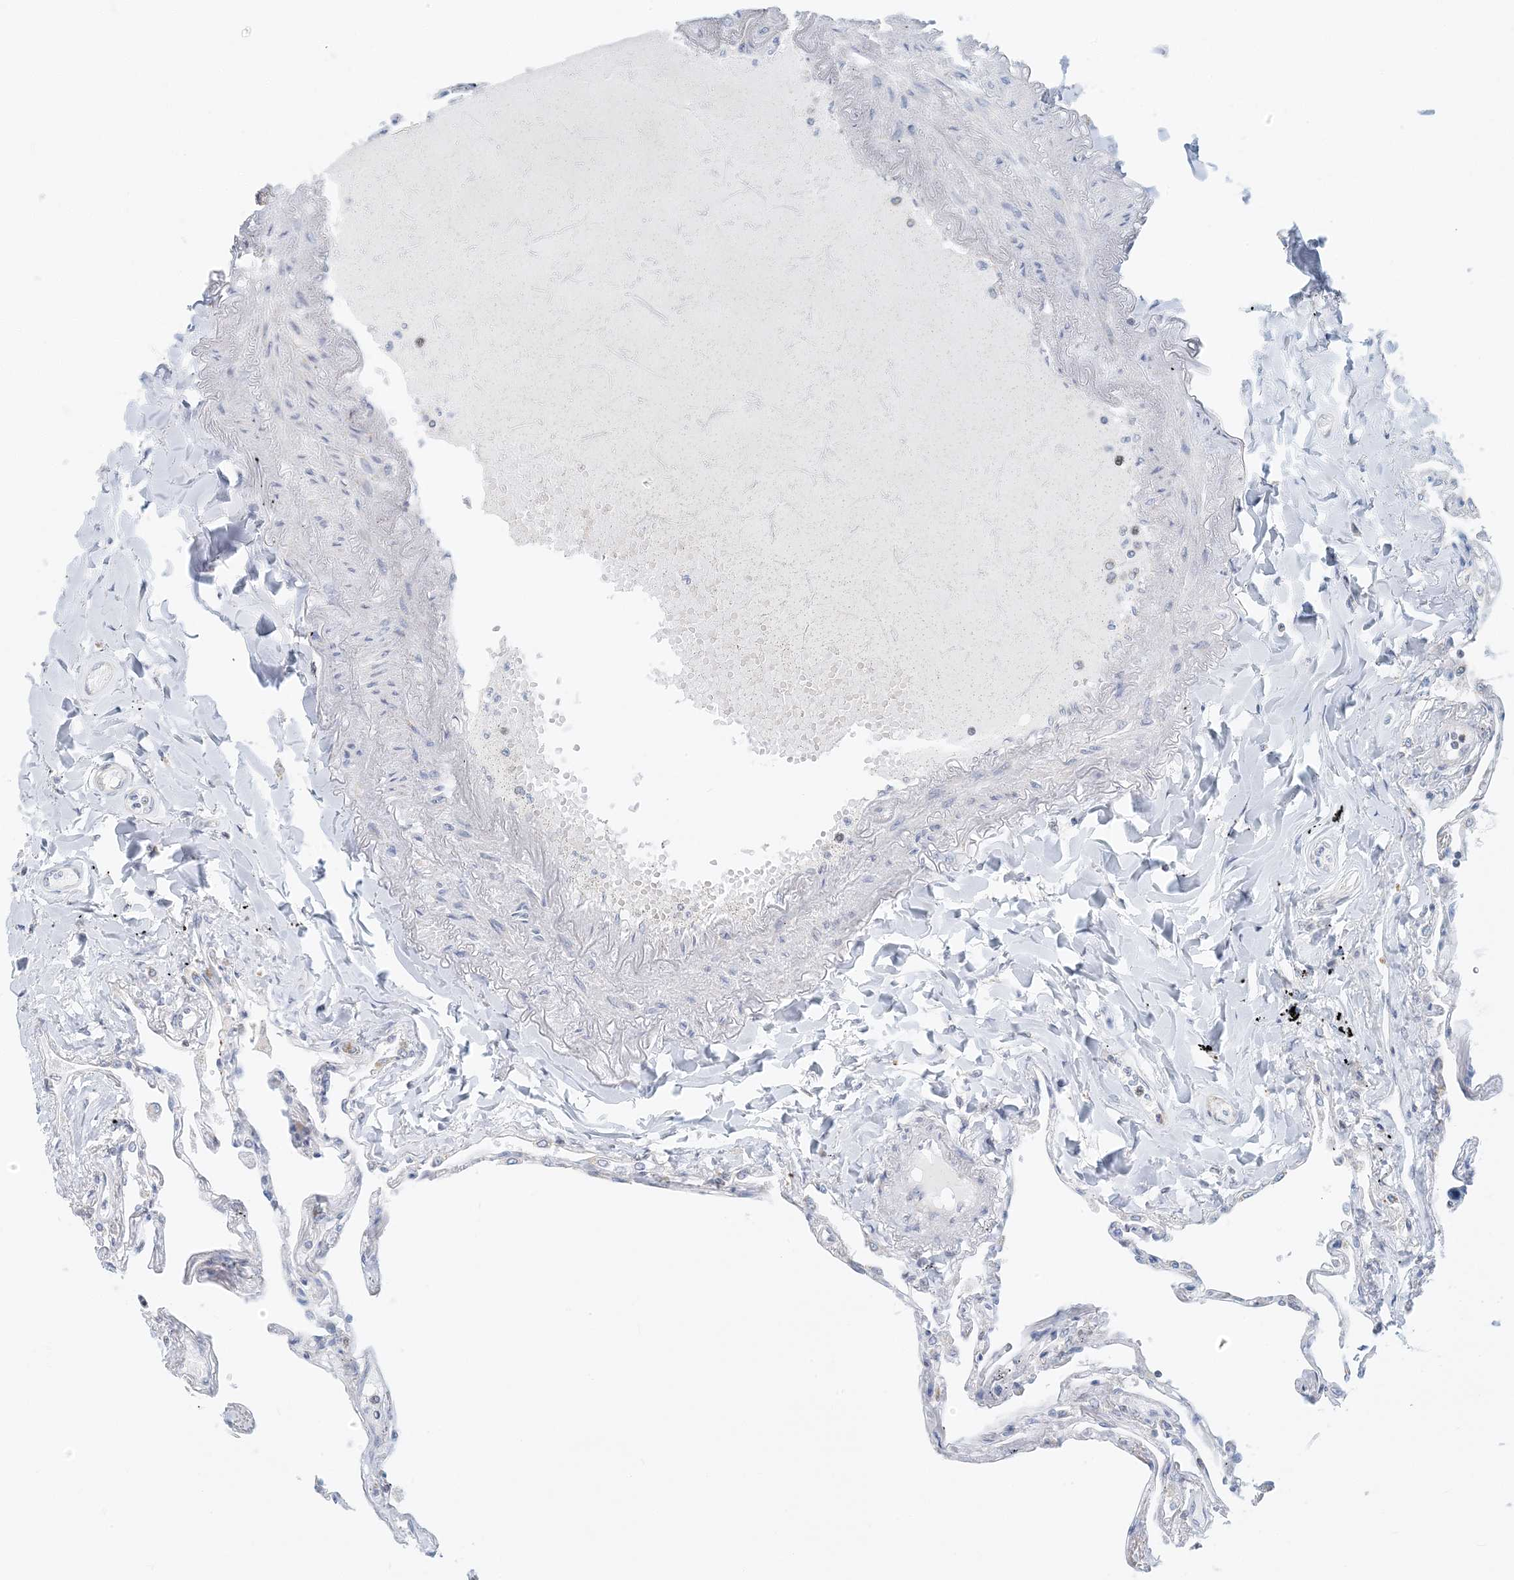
{"staining": {"intensity": "negative", "quantity": "none", "location": "none"}, "tissue": "lung", "cell_type": "Alveolar cells", "image_type": "normal", "snomed": [{"axis": "morphology", "description": "Normal tissue, NOS"}, {"axis": "topography", "description": "Lung"}], "caption": "A micrograph of lung stained for a protein reveals no brown staining in alveolar cells. Brightfield microscopy of IHC stained with DAB (brown) and hematoxylin (blue), captured at high magnification.", "gene": "BDH1", "patient": {"sex": "female", "age": 67}}